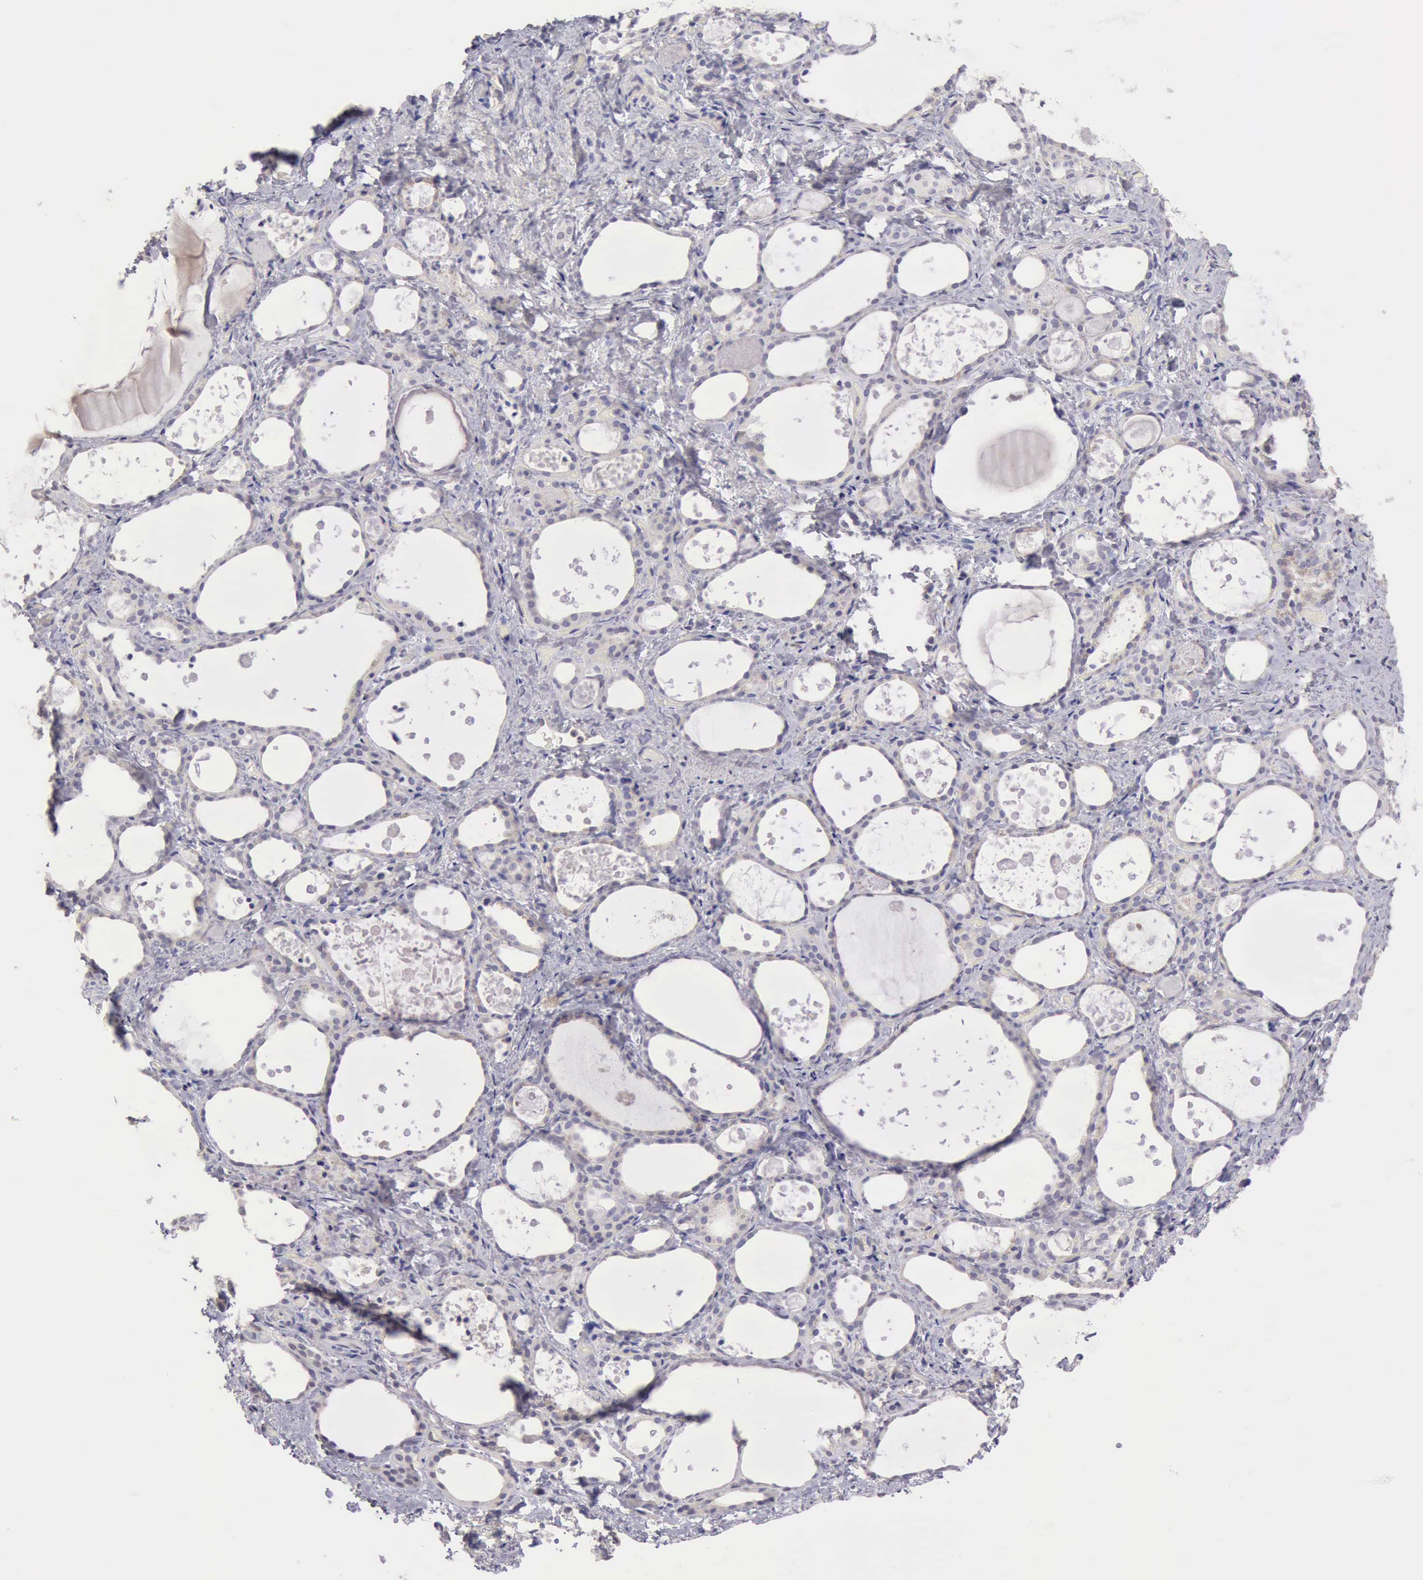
{"staining": {"intensity": "negative", "quantity": "none", "location": "none"}, "tissue": "thyroid gland", "cell_type": "Glandular cells", "image_type": "normal", "snomed": [{"axis": "morphology", "description": "Normal tissue, NOS"}, {"axis": "topography", "description": "Thyroid gland"}], "caption": "Immunohistochemical staining of benign thyroid gland exhibits no significant staining in glandular cells. The staining is performed using DAB (3,3'-diaminobenzidine) brown chromogen with nuclei counter-stained in using hematoxylin.", "gene": "KCND1", "patient": {"sex": "female", "age": 75}}